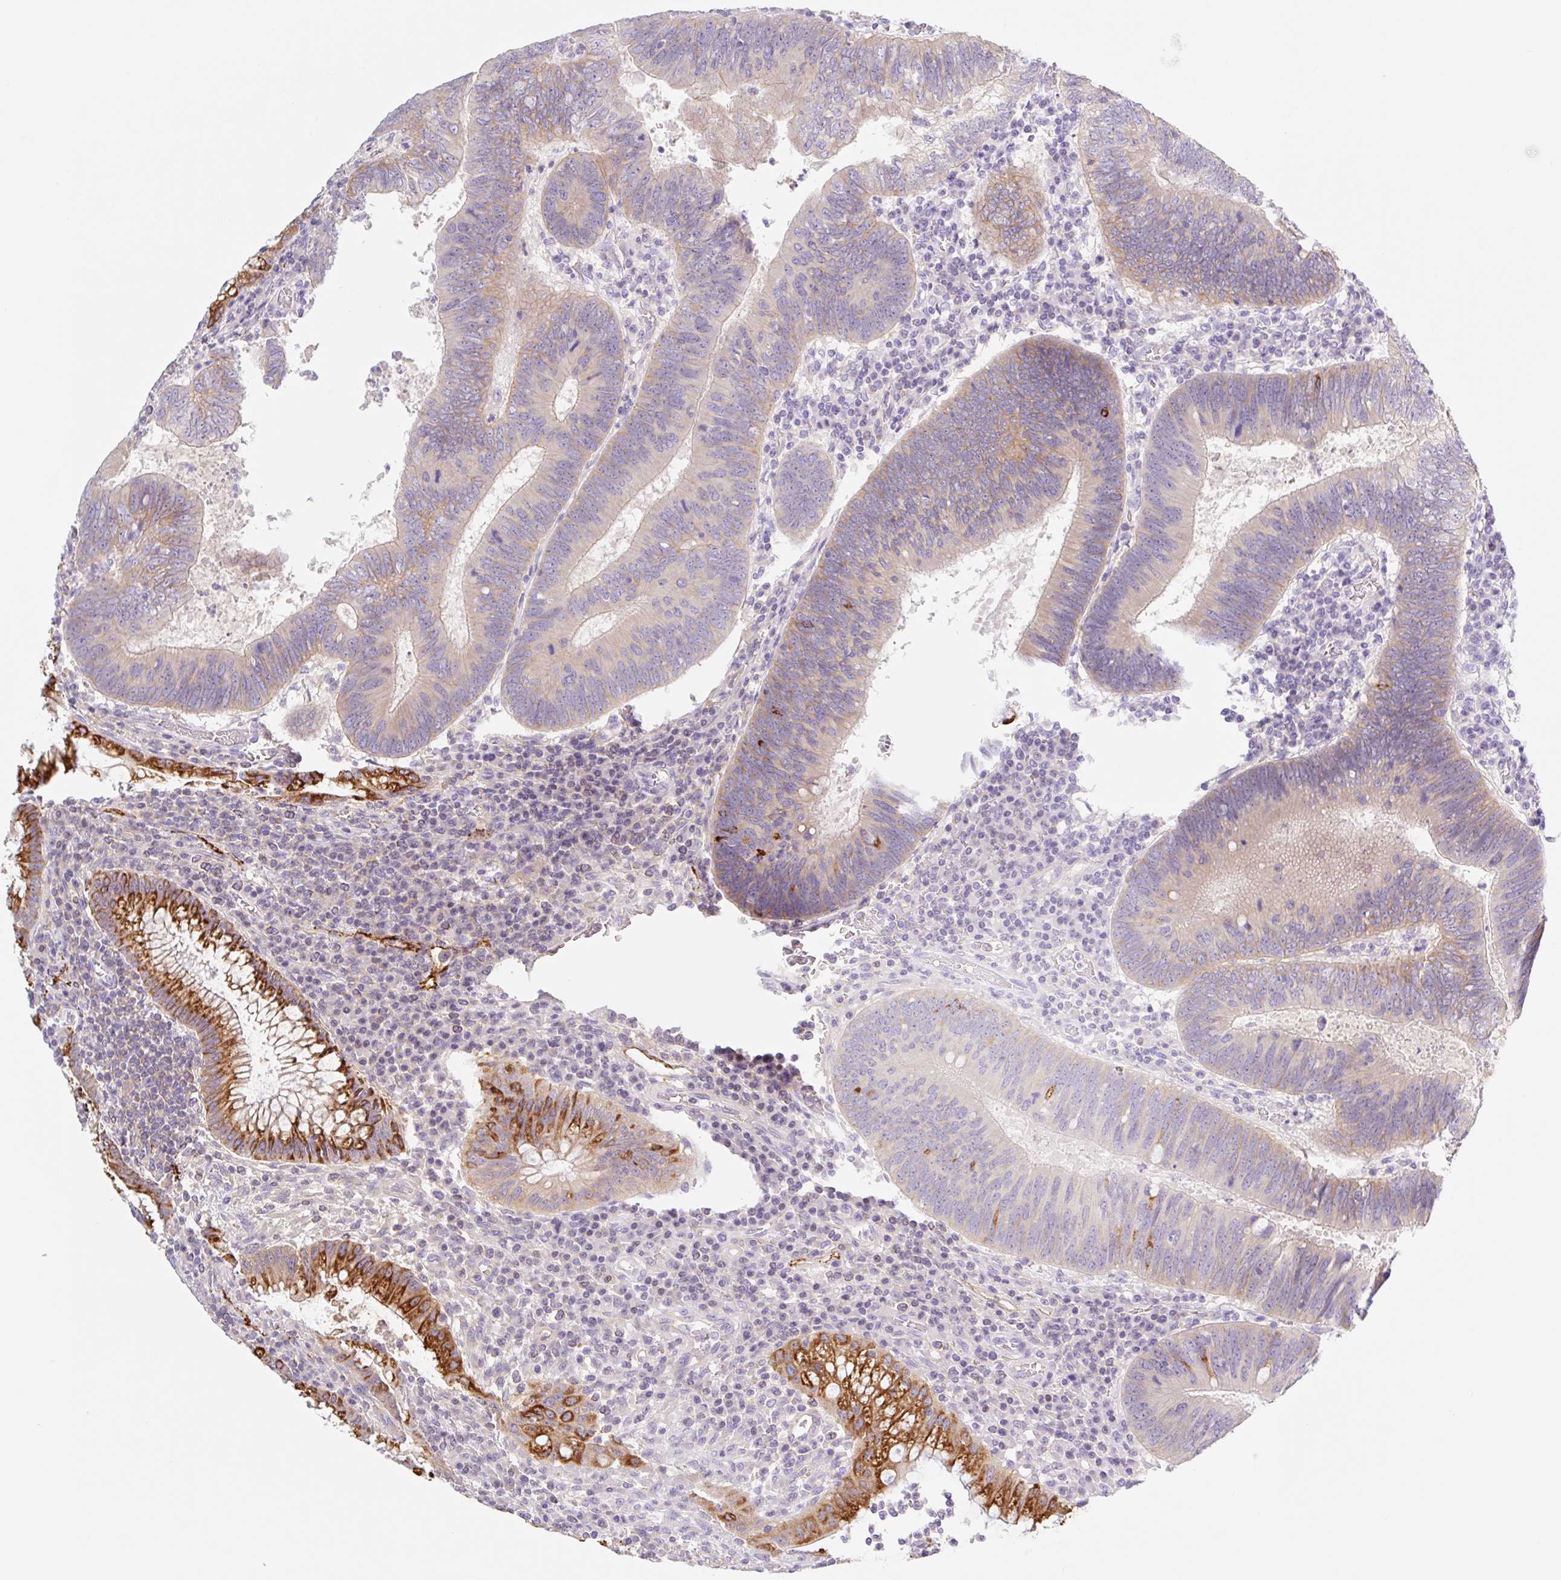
{"staining": {"intensity": "weak", "quantity": "<25%", "location": "cytoplasmic/membranous"}, "tissue": "colorectal cancer", "cell_type": "Tumor cells", "image_type": "cancer", "snomed": [{"axis": "morphology", "description": "Adenocarcinoma, NOS"}, {"axis": "topography", "description": "Colon"}], "caption": "Immunohistochemistry histopathology image of colorectal cancer stained for a protein (brown), which demonstrates no positivity in tumor cells.", "gene": "LYVE1", "patient": {"sex": "male", "age": 67}}